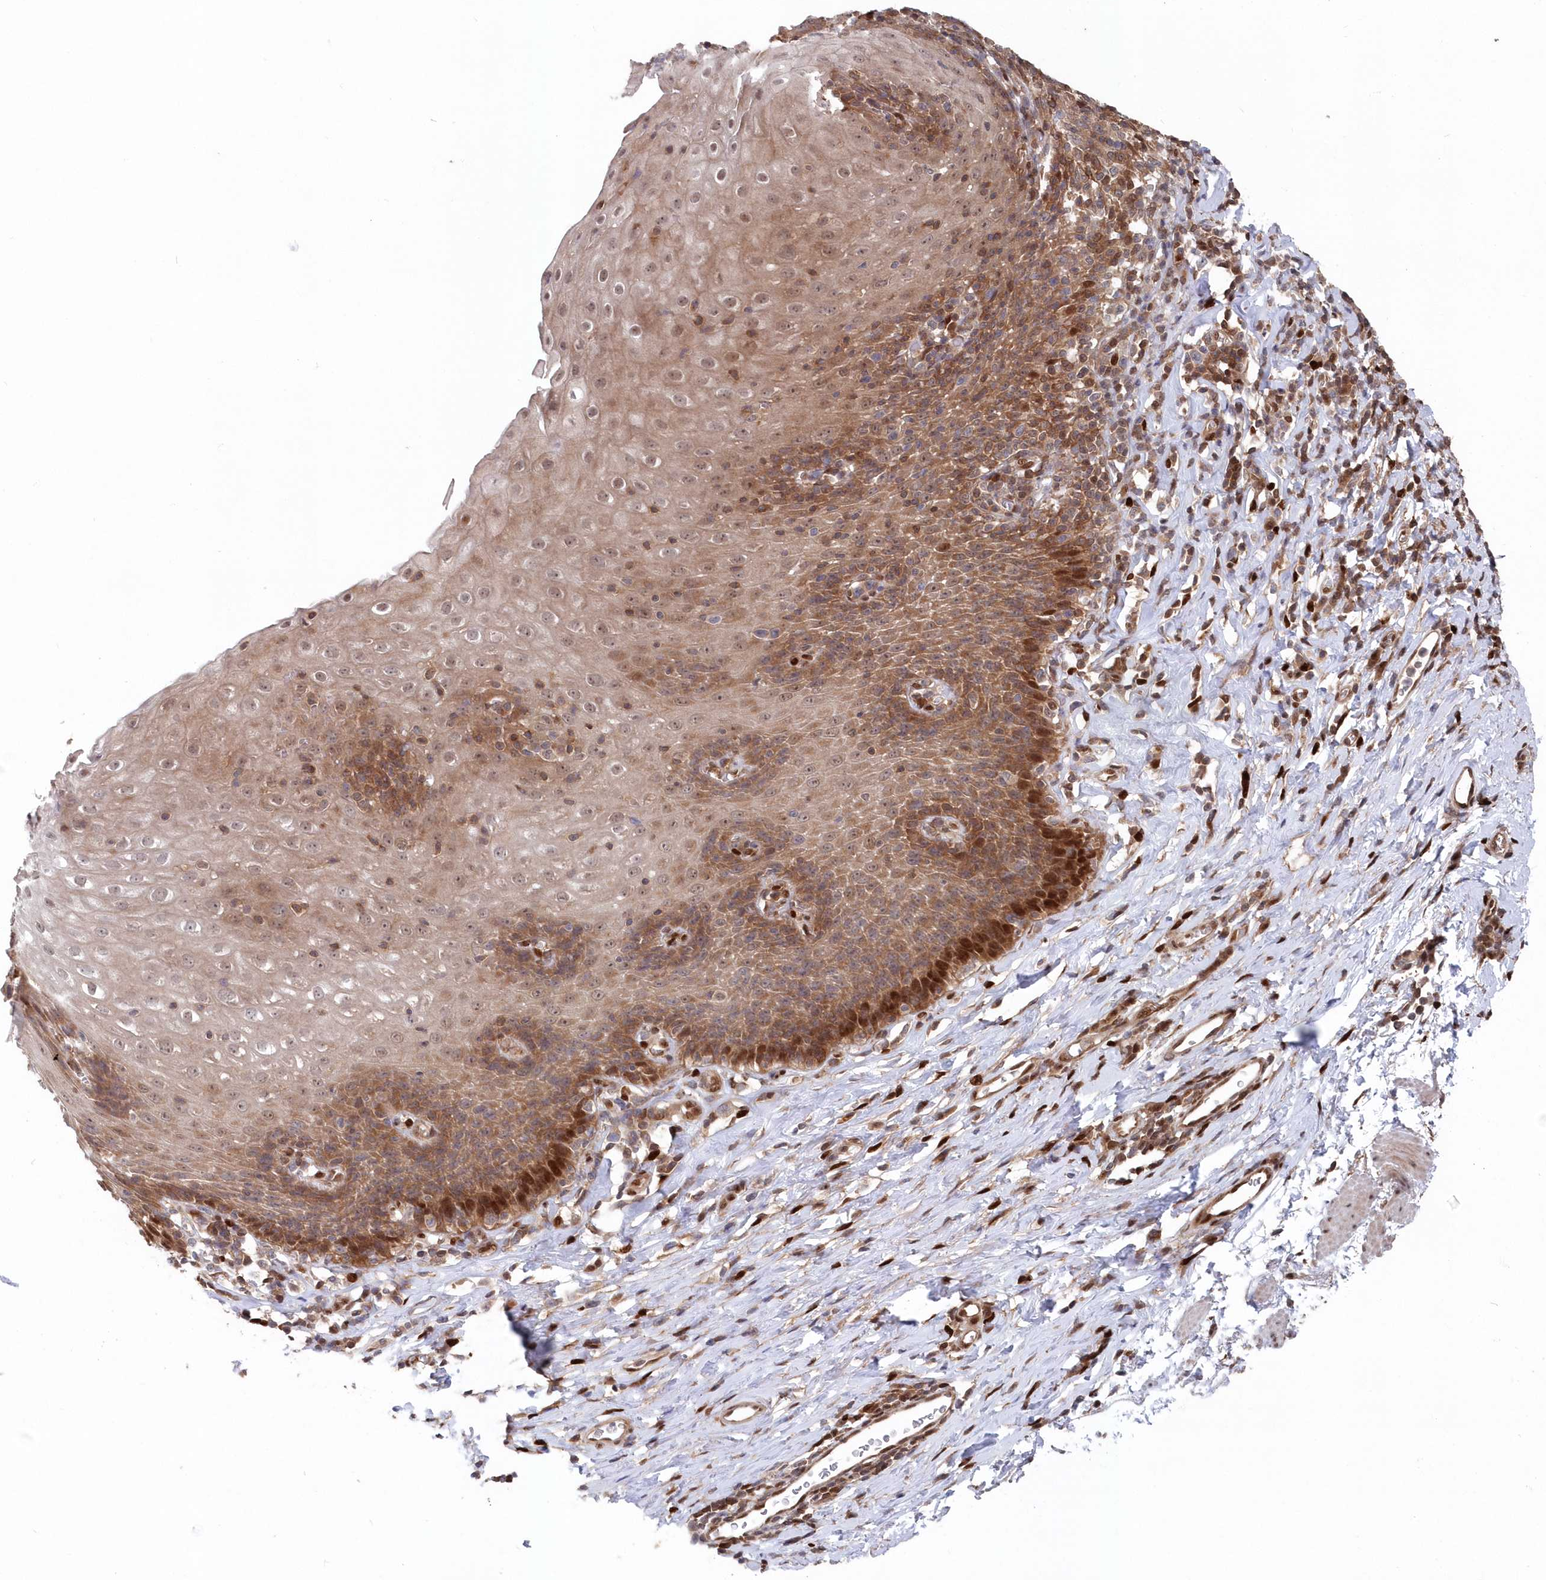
{"staining": {"intensity": "moderate", "quantity": ">75%", "location": "cytoplasmic/membranous,nuclear"}, "tissue": "esophagus", "cell_type": "Squamous epithelial cells", "image_type": "normal", "snomed": [{"axis": "morphology", "description": "Normal tissue, NOS"}, {"axis": "topography", "description": "Esophagus"}], "caption": "Immunohistochemistry staining of unremarkable esophagus, which reveals medium levels of moderate cytoplasmic/membranous,nuclear staining in approximately >75% of squamous epithelial cells indicating moderate cytoplasmic/membranous,nuclear protein positivity. The staining was performed using DAB (brown) for protein detection and nuclei were counterstained in hematoxylin (blue).", "gene": "ABHD14B", "patient": {"sex": "female", "age": 61}}